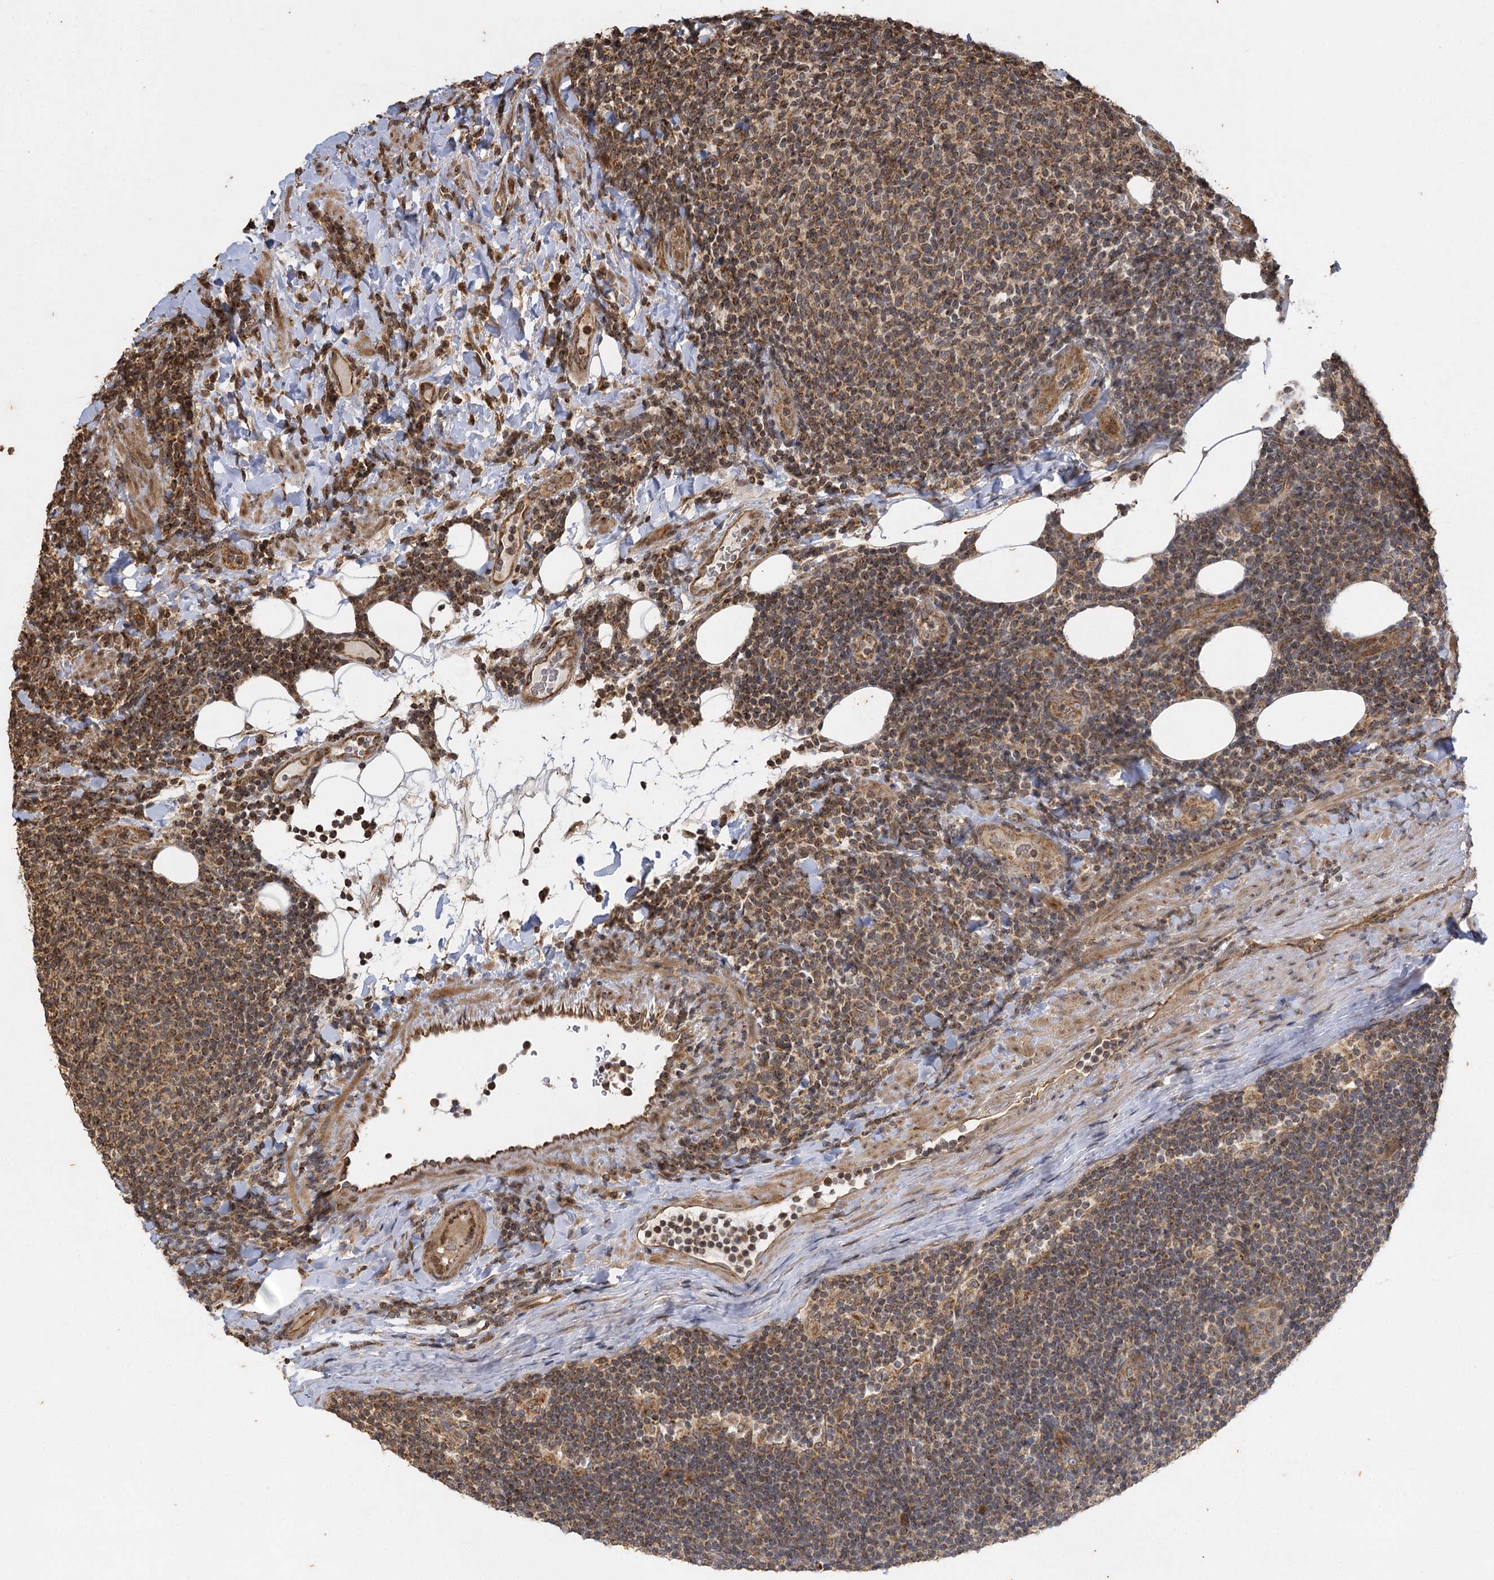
{"staining": {"intensity": "moderate", "quantity": "25%-75%", "location": "cytoplasmic/membranous"}, "tissue": "lymphoma", "cell_type": "Tumor cells", "image_type": "cancer", "snomed": [{"axis": "morphology", "description": "Malignant lymphoma, non-Hodgkin's type, Low grade"}, {"axis": "topography", "description": "Lymph node"}], "caption": "Brown immunohistochemical staining in human low-grade malignant lymphoma, non-Hodgkin's type reveals moderate cytoplasmic/membranous staining in approximately 25%-75% of tumor cells. (DAB (3,3'-diaminobenzidine) IHC, brown staining for protein, blue staining for nuclei).", "gene": "IL11RA", "patient": {"sex": "male", "age": 66}}